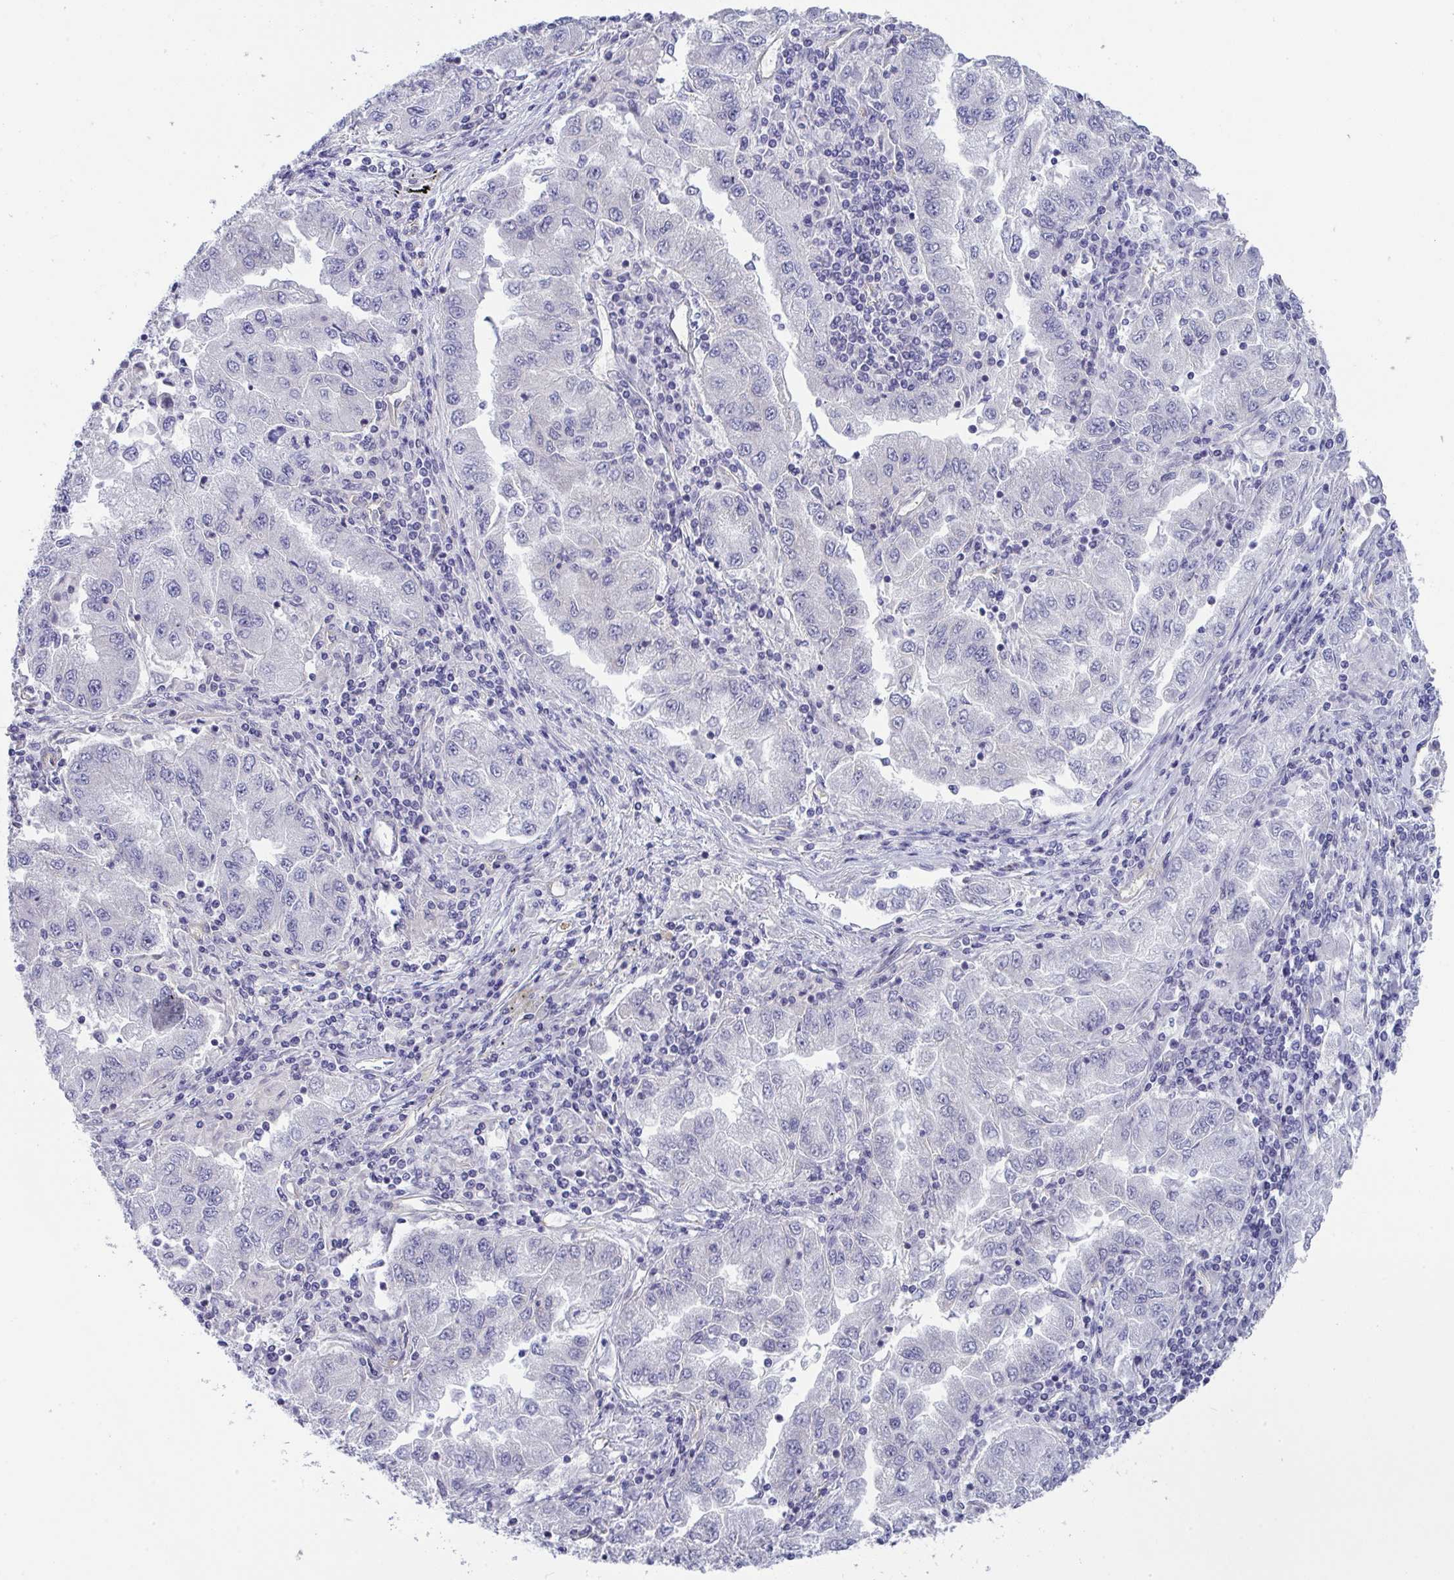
{"staining": {"intensity": "negative", "quantity": "none", "location": "none"}, "tissue": "lung cancer", "cell_type": "Tumor cells", "image_type": "cancer", "snomed": [{"axis": "morphology", "description": "Adenocarcinoma, NOS"}, {"axis": "morphology", "description": "Adenocarcinoma primary or metastatic"}, {"axis": "topography", "description": "Lung"}], "caption": "High magnification brightfield microscopy of lung cancer stained with DAB (3,3'-diaminobenzidine) (brown) and counterstained with hematoxylin (blue): tumor cells show no significant expression.", "gene": "MYL12A", "patient": {"sex": "male", "age": 74}}